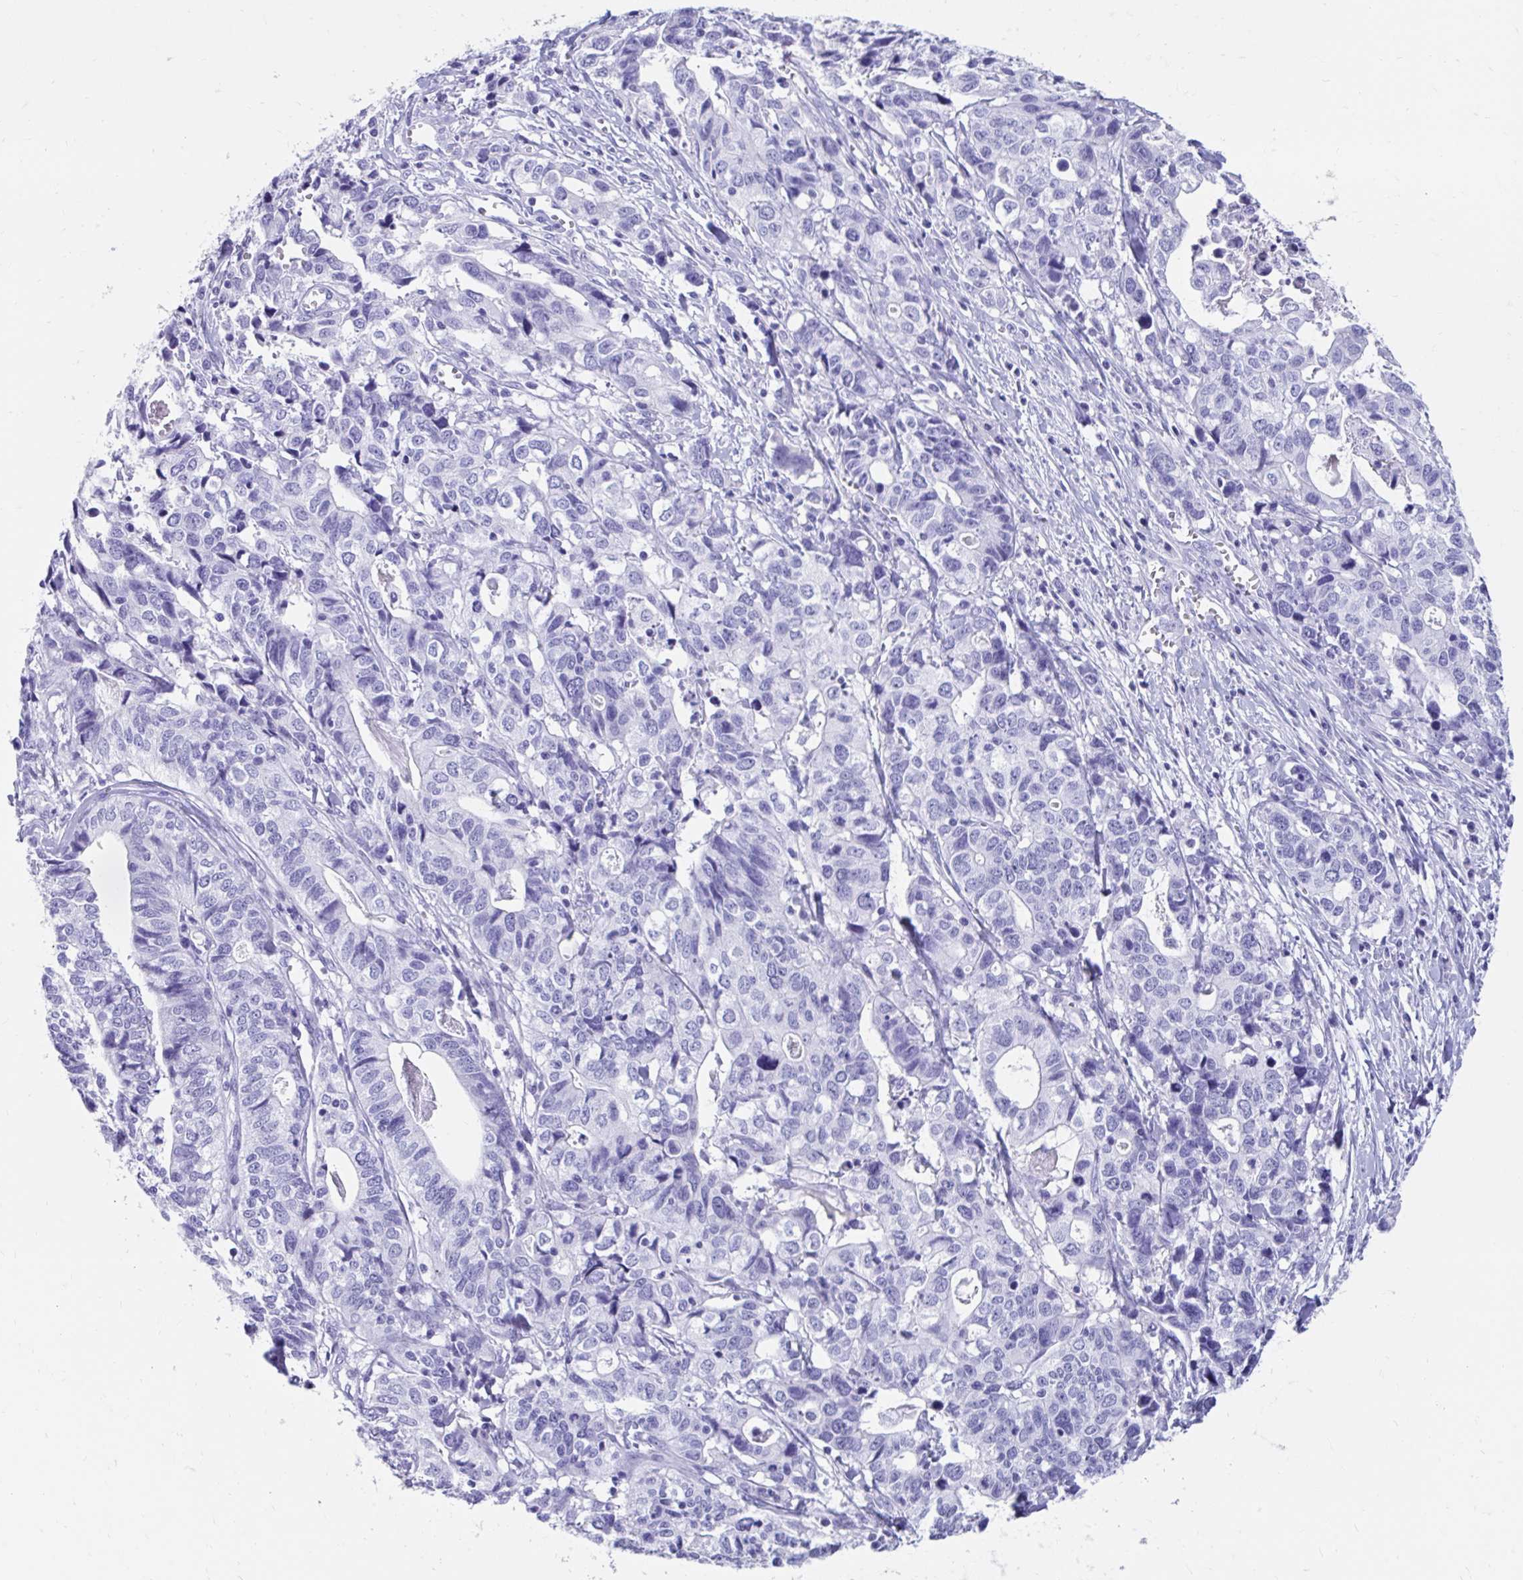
{"staining": {"intensity": "negative", "quantity": "none", "location": "none"}, "tissue": "stomach cancer", "cell_type": "Tumor cells", "image_type": "cancer", "snomed": [{"axis": "morphology", "description": "Adenocarcinoma, NOS"}, {"axis": "topography", "description": "Stomach, upper"}], "caption": "IHC micrograph of neoplastic tissue: stomach adenocarcinoma stained with DAB (3,3'-diaminobenzidine) reveals no significant protein expression in tumor cells.", "gene": "SMIM9", "patient": {"sex": "female", "age": 67}}